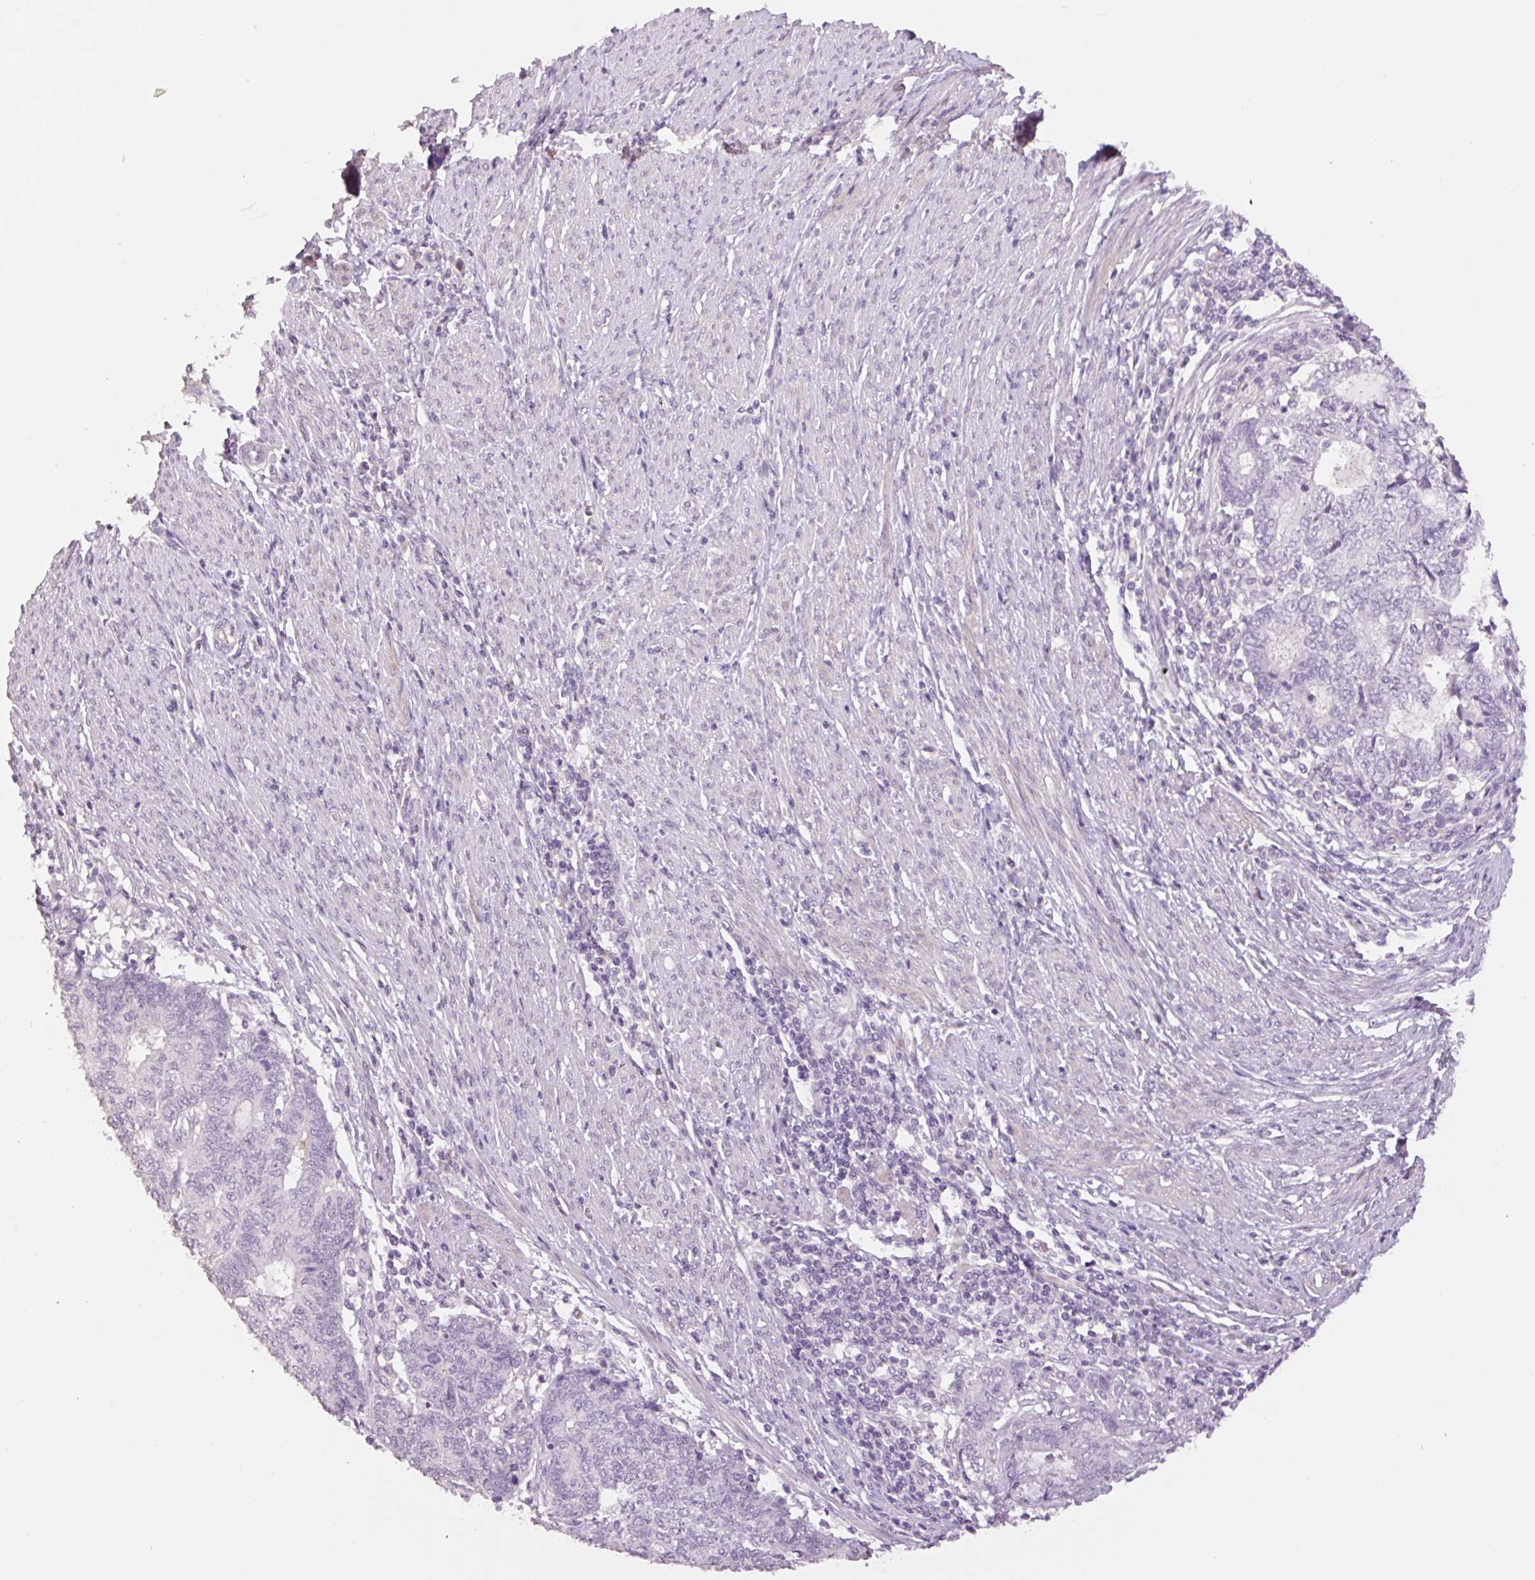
{"staining": {"intensity": "negative", "quantity": "none", "location": "none"}, "tissue": "endometrial cancer", "cell_type": "Tumor cells", "image_type": "cancer", "snomed": [{"axis": "morphology", "description": "Adenocarcinoma, NOS"}, {"axis": "topography", "description": "Uterus"}, {"axis": "topography", "description": "Endometrium"}], "caption": "Immunohistochemistry photomicrograph of neoplastic tissue: endometrial cancer stained with DAB exhibits no significant protein expression in tumor cells.", "gene": "HCRTR2", "patient": {"sex": "female", "age": 70}}